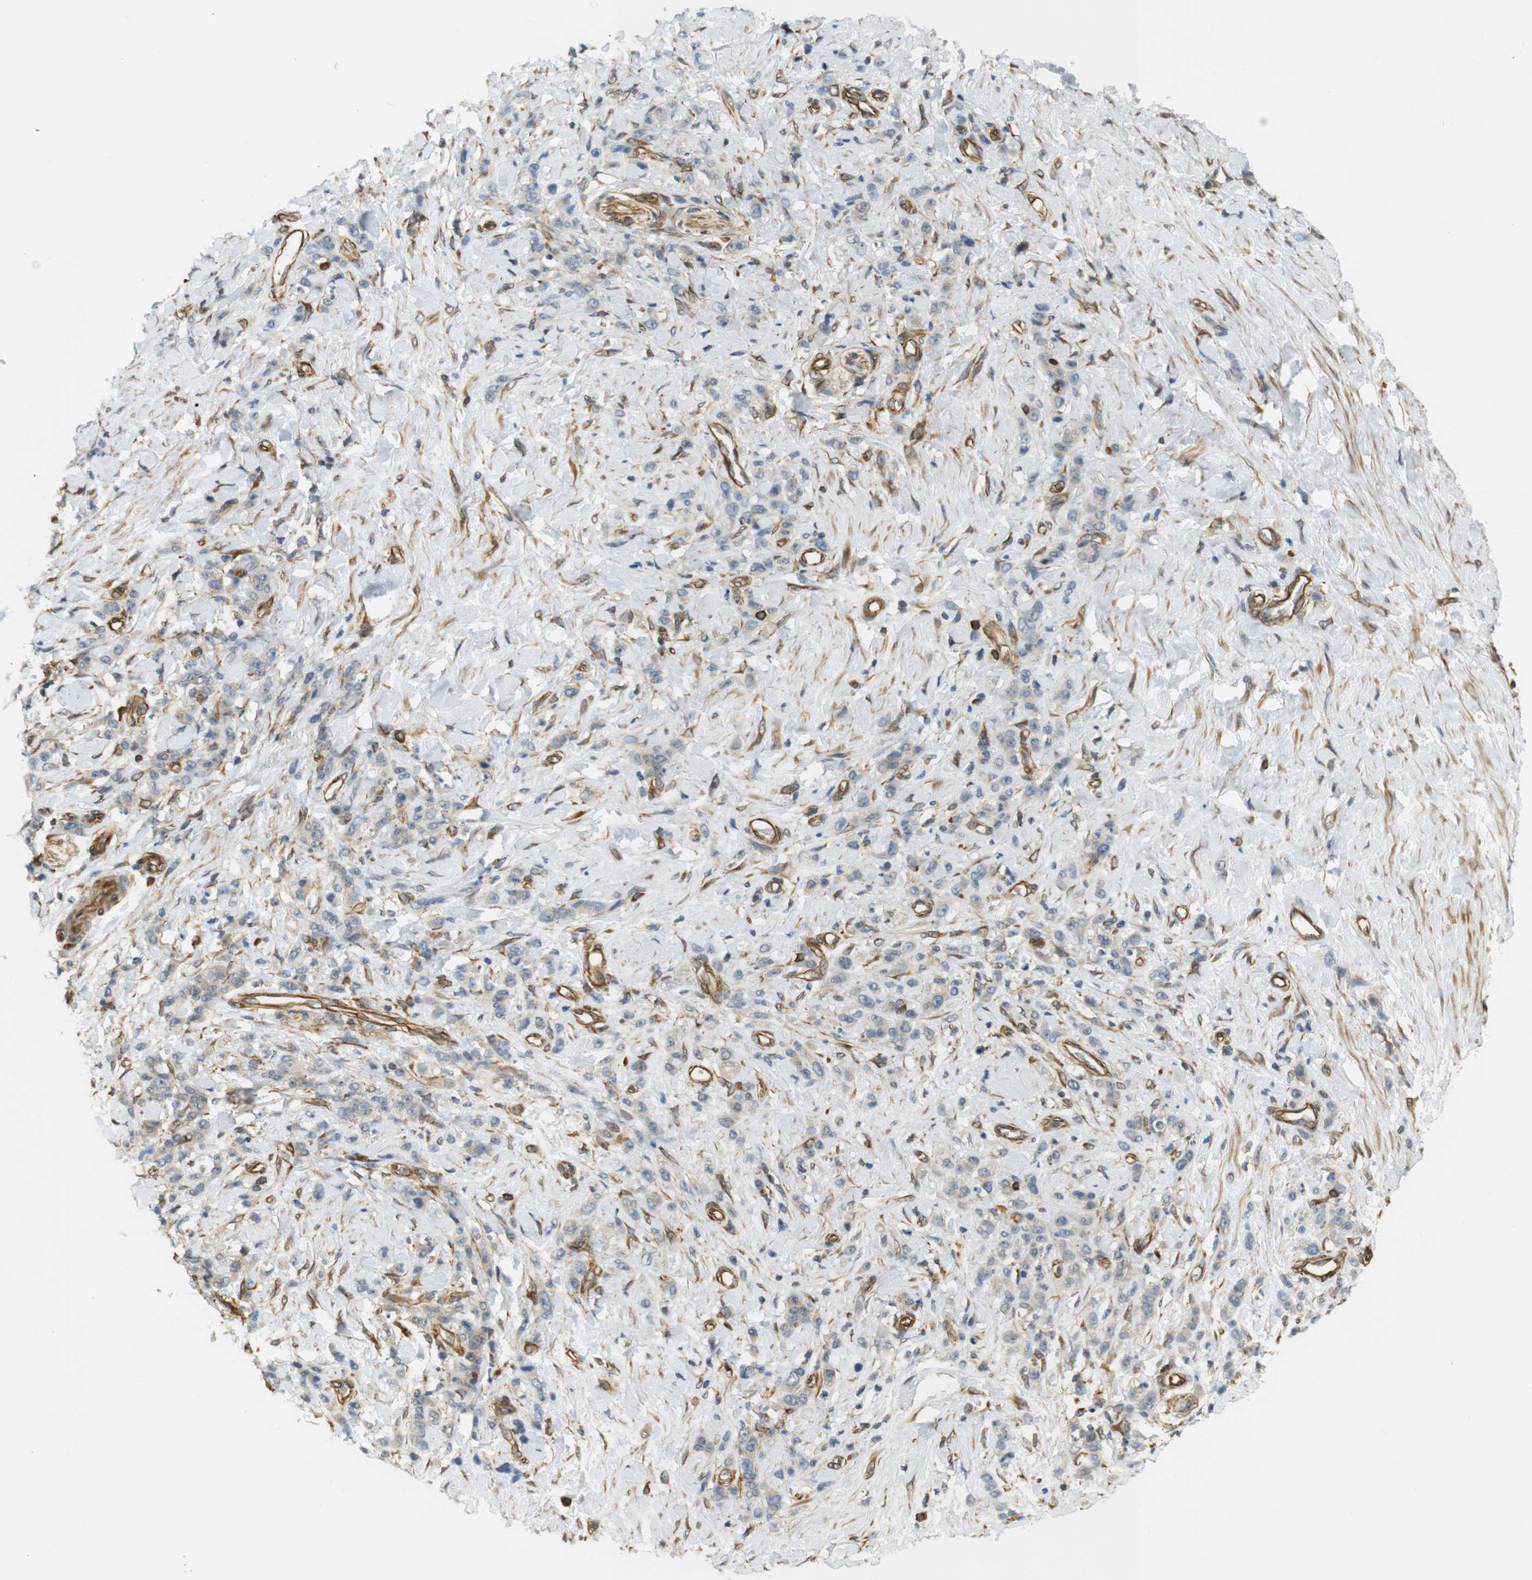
{"staining": {"intensity": "negative", "quantity": "none", "location": "none"}, "tissue": "stomach cancer", "cell_type": "Tumor cells", "image_type": "cancer", "snomed": [{"axis": "morphology", "description": "Adenocarcinoma, NOS"}, {"axis": "topography", "description": "Stomach"}], "caption": "This is a micrograph of IHC staining of adenocarcinoma (stomach), which shows no staining in tumor cells.", "gene": "CYTH3", "patient": {"sex": "male", "age": 82}}